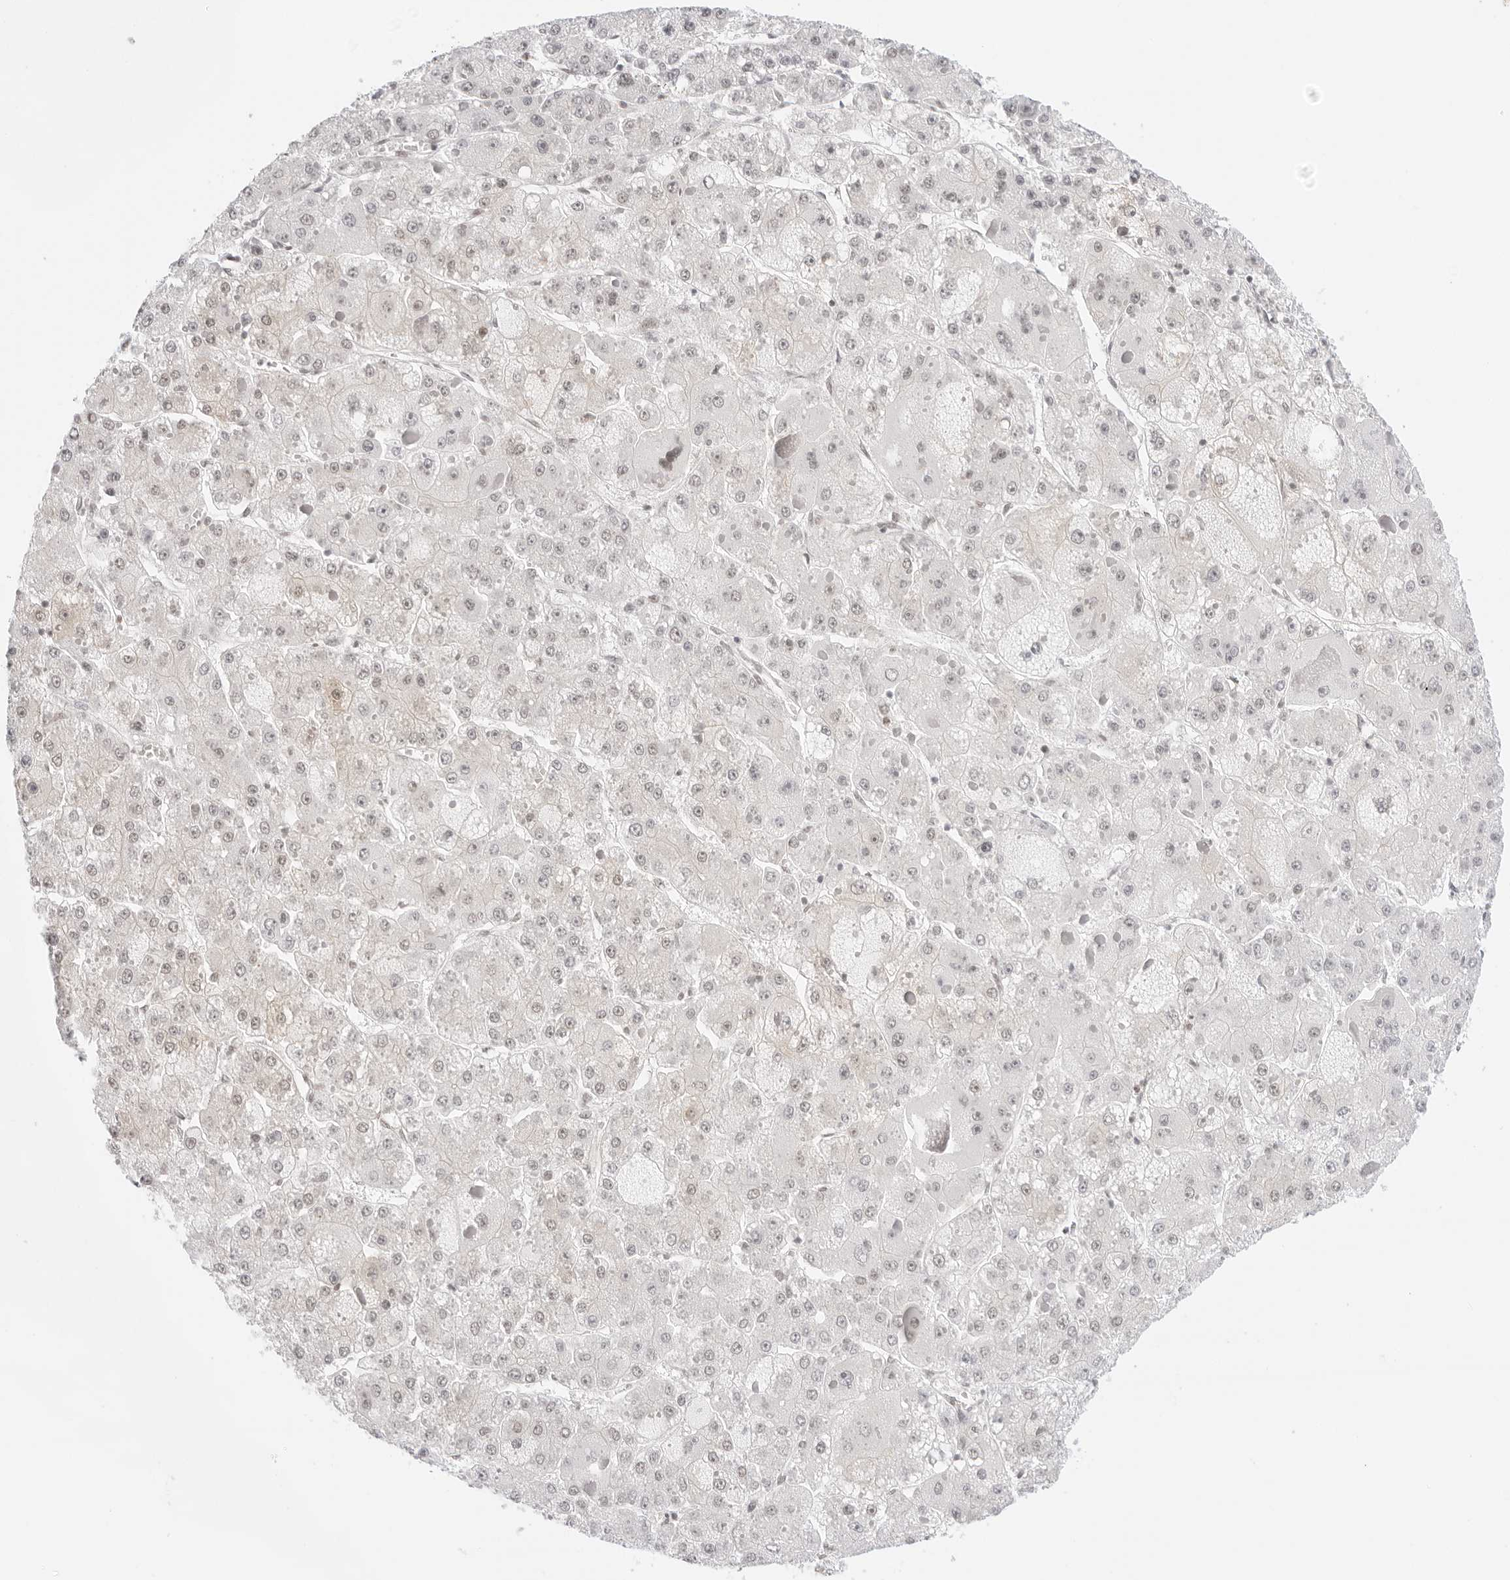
{"staining": {"intensity": "negative", "quantity": "none", "location": "none"}, "tissue": "liver cancer", "cell_type": "Tumor cells", "image_type": "cancer", "snomed": [{"axis": "morphology", "description": "Carcinoma, Hepatocellular, NOS"}, {"axis": "topography", "description": "Liver"}], "caption": "Immunohistochemical staining of human liver hepatocellular carcinoma shows no significant expression in tumor cells.", "gene": "TCIM", "patient": {"sex": "female", "age": 73}}